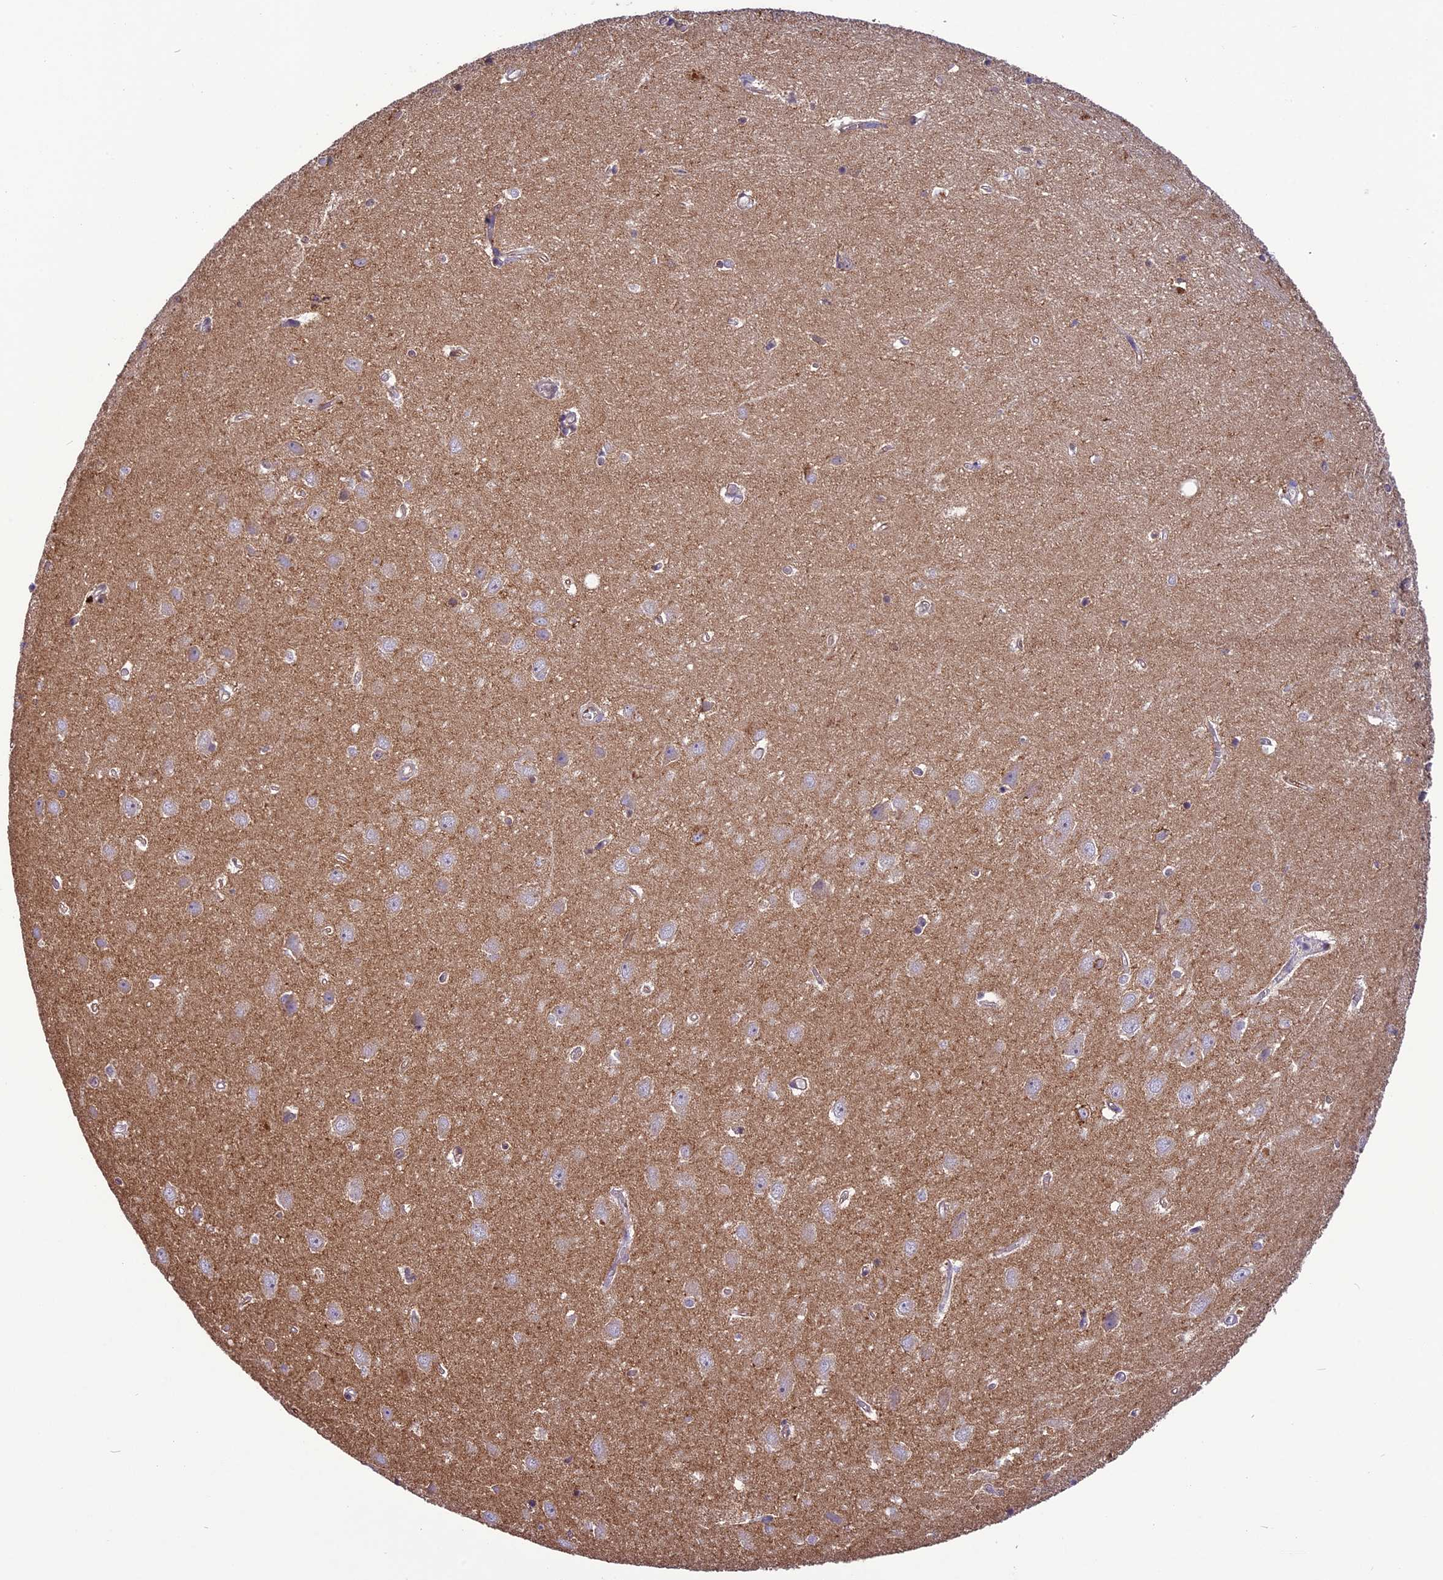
{"staining": {"intensity": "weak", "quantity": "<25%", "location": "cytoplasmic/membranous"}, "tissue": "hippocampus", "cell_type": "Glial cells", "image_type": "normal", "snomed": [{"axis": "morphology", "description": "Normal tissue, NOS"}, {"axis": "topography", "description": "Hippocampus"}], "caption": "The image shows no significant positivity in glial cells of hippocampus. Nuclei are stained in blue.", "gene": "C3orf70", "patient": {"sex": "female", "age": 64}}